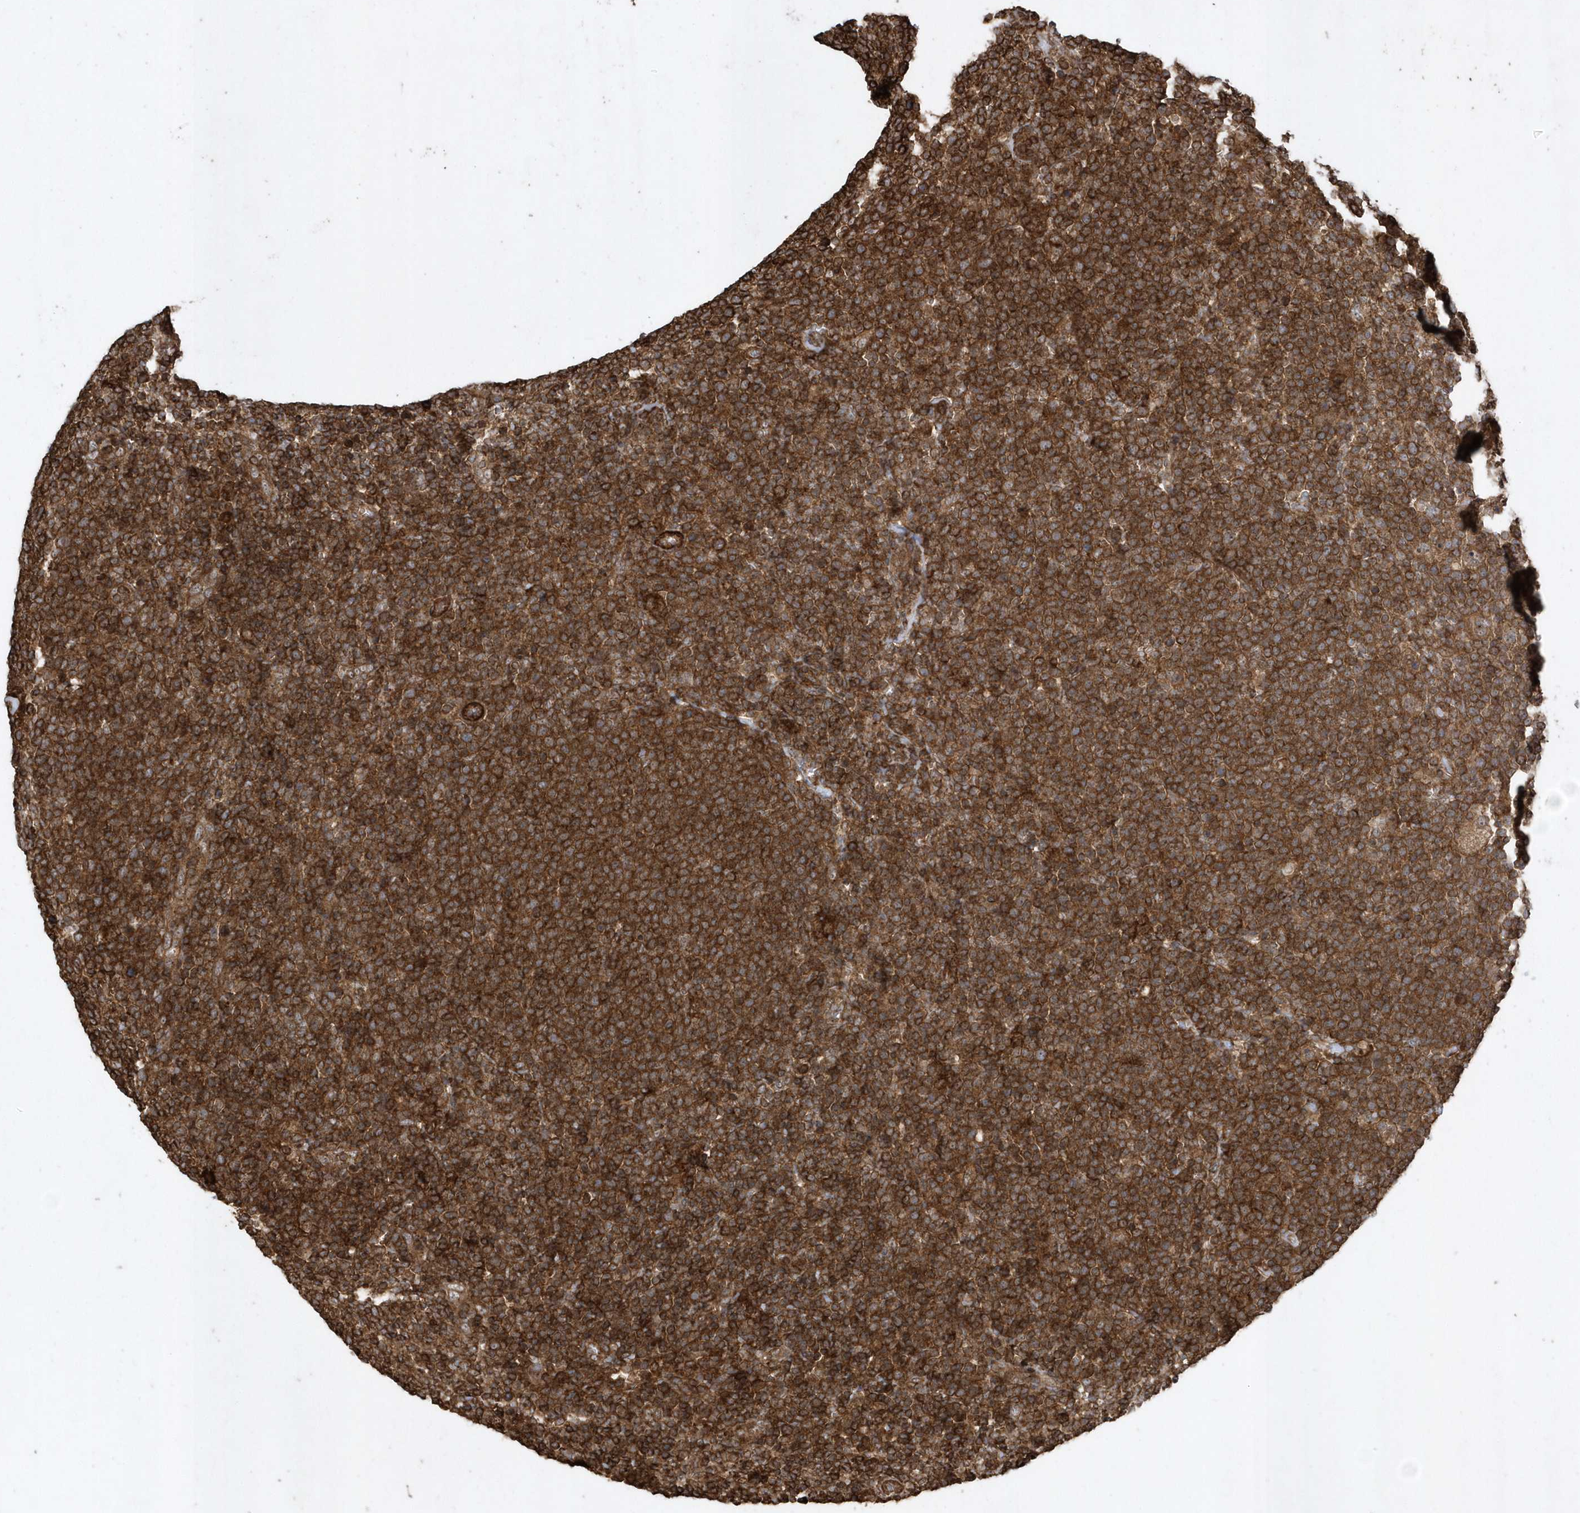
{"staining": {"intensity": "moderate", "quantity": ">75%", "location": "cytoplasmic/membranous"}, "tissue": "lymphoma", "cell_type": "Tumor cells", "image_type": "cancer", "snomed": [{"axis": "morphology", "description": "Malignant lymphoma, non-Hodgkin's type, High grade"}, {"axis": "topography", "description": "Lymph node"}], "caption": "The micrograph demonstrates staining of malignant lymphoma, non-Hodgkin's type (high-grade), revealing moderate cytoplasmic/membranous protein staining (brown color) within tumor cells. The staining was performed using DAB to visualize the protein expression in brown, while the nuclei were stained in blue with hematoxylin (Magnification: 20x).", "gene": "SENP8", "patient": {"sex": "male", "age": 61}}